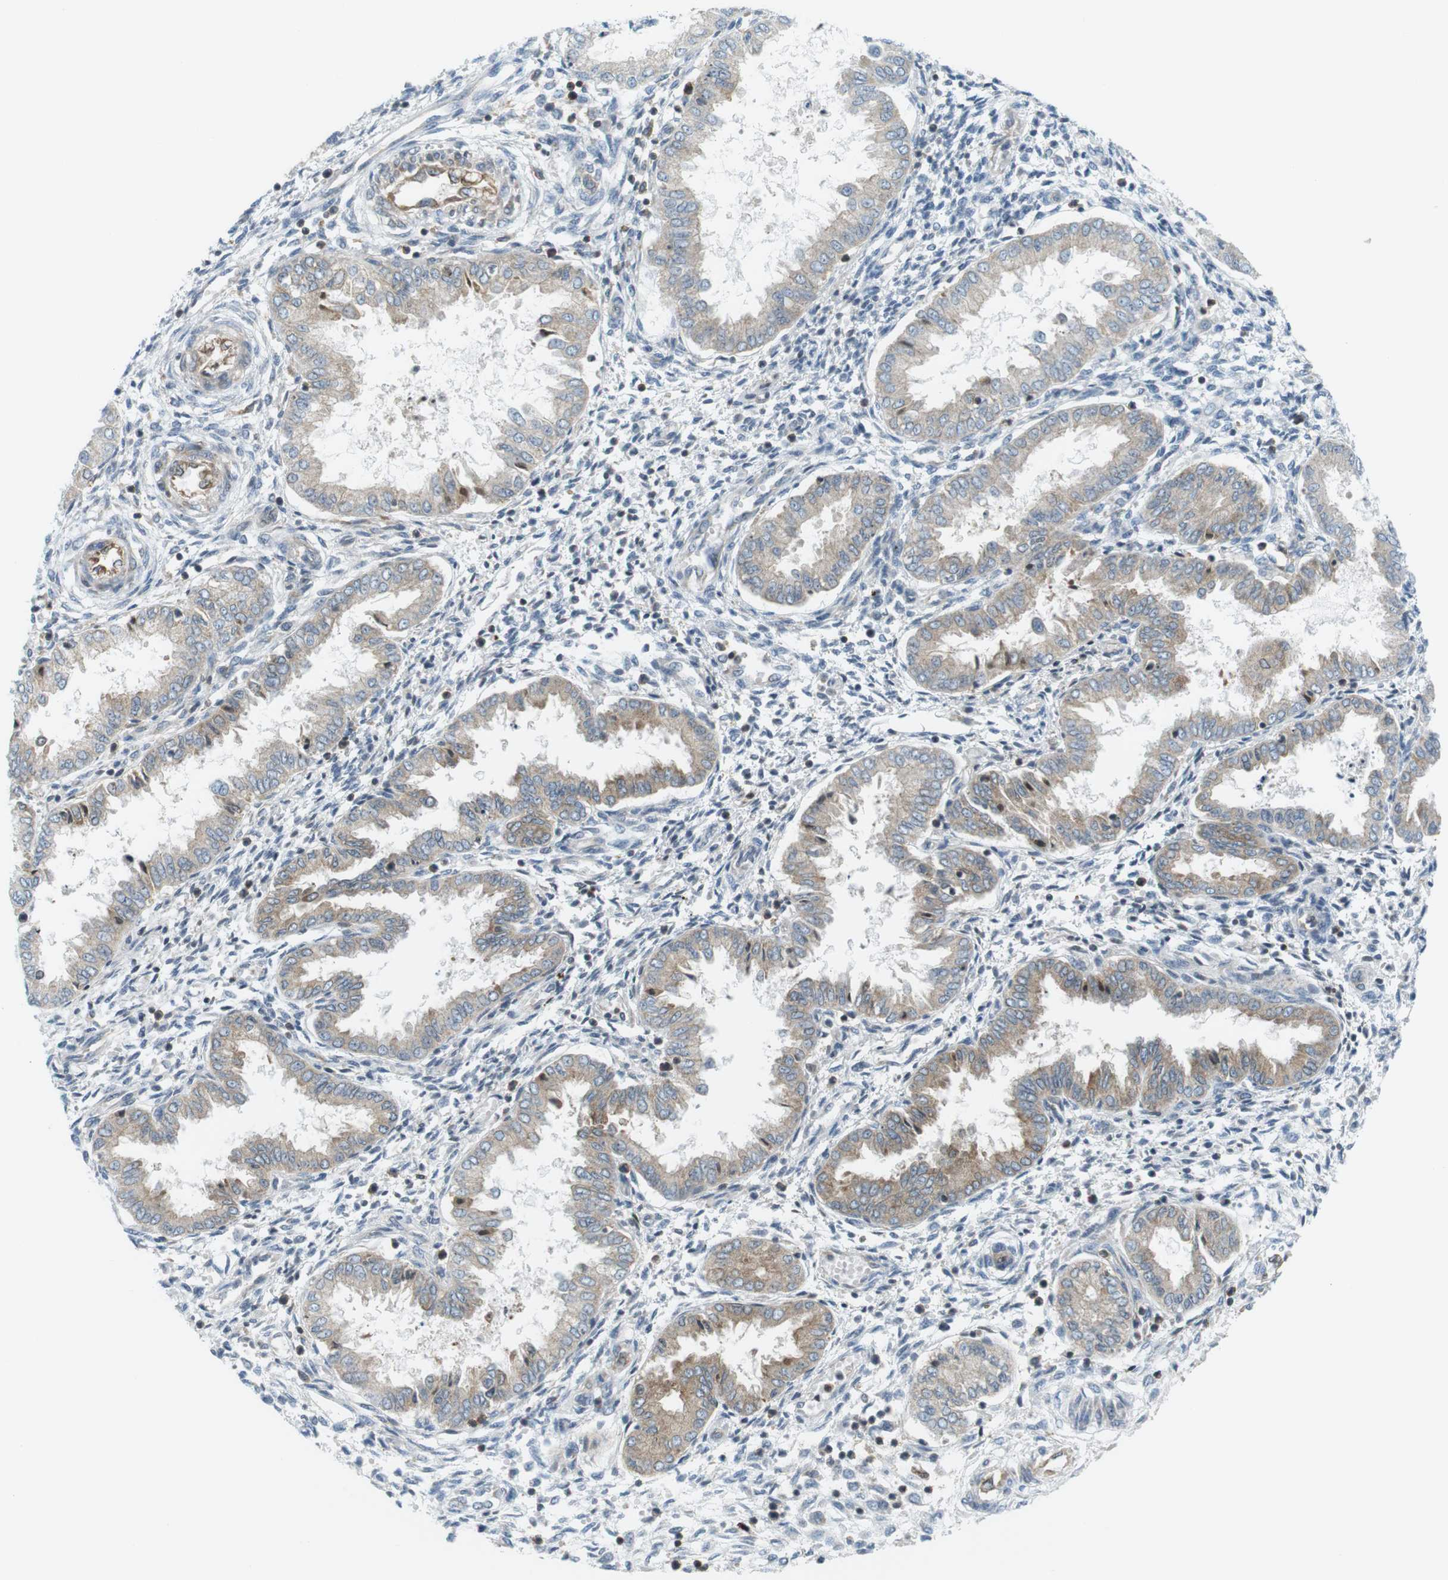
{"staining": {"intensity": "negative", "quantity": "none", "location": "none"}, "tissue": "endometrium", "cell_type": "Cells in endometrial stroma", "image_type": "normal", "snomed": [{"axis": "morphology", "description": "Normal tissue, NOS"}, {"axis": "topography", "description": "Endometrium"}], "caption": "Benign endometrium was stained to show a protein in brown. There is no significant staining in cells in endometrial stroma.", "gene": "FLII", "patient": {"sex": "female", "age": 33}}